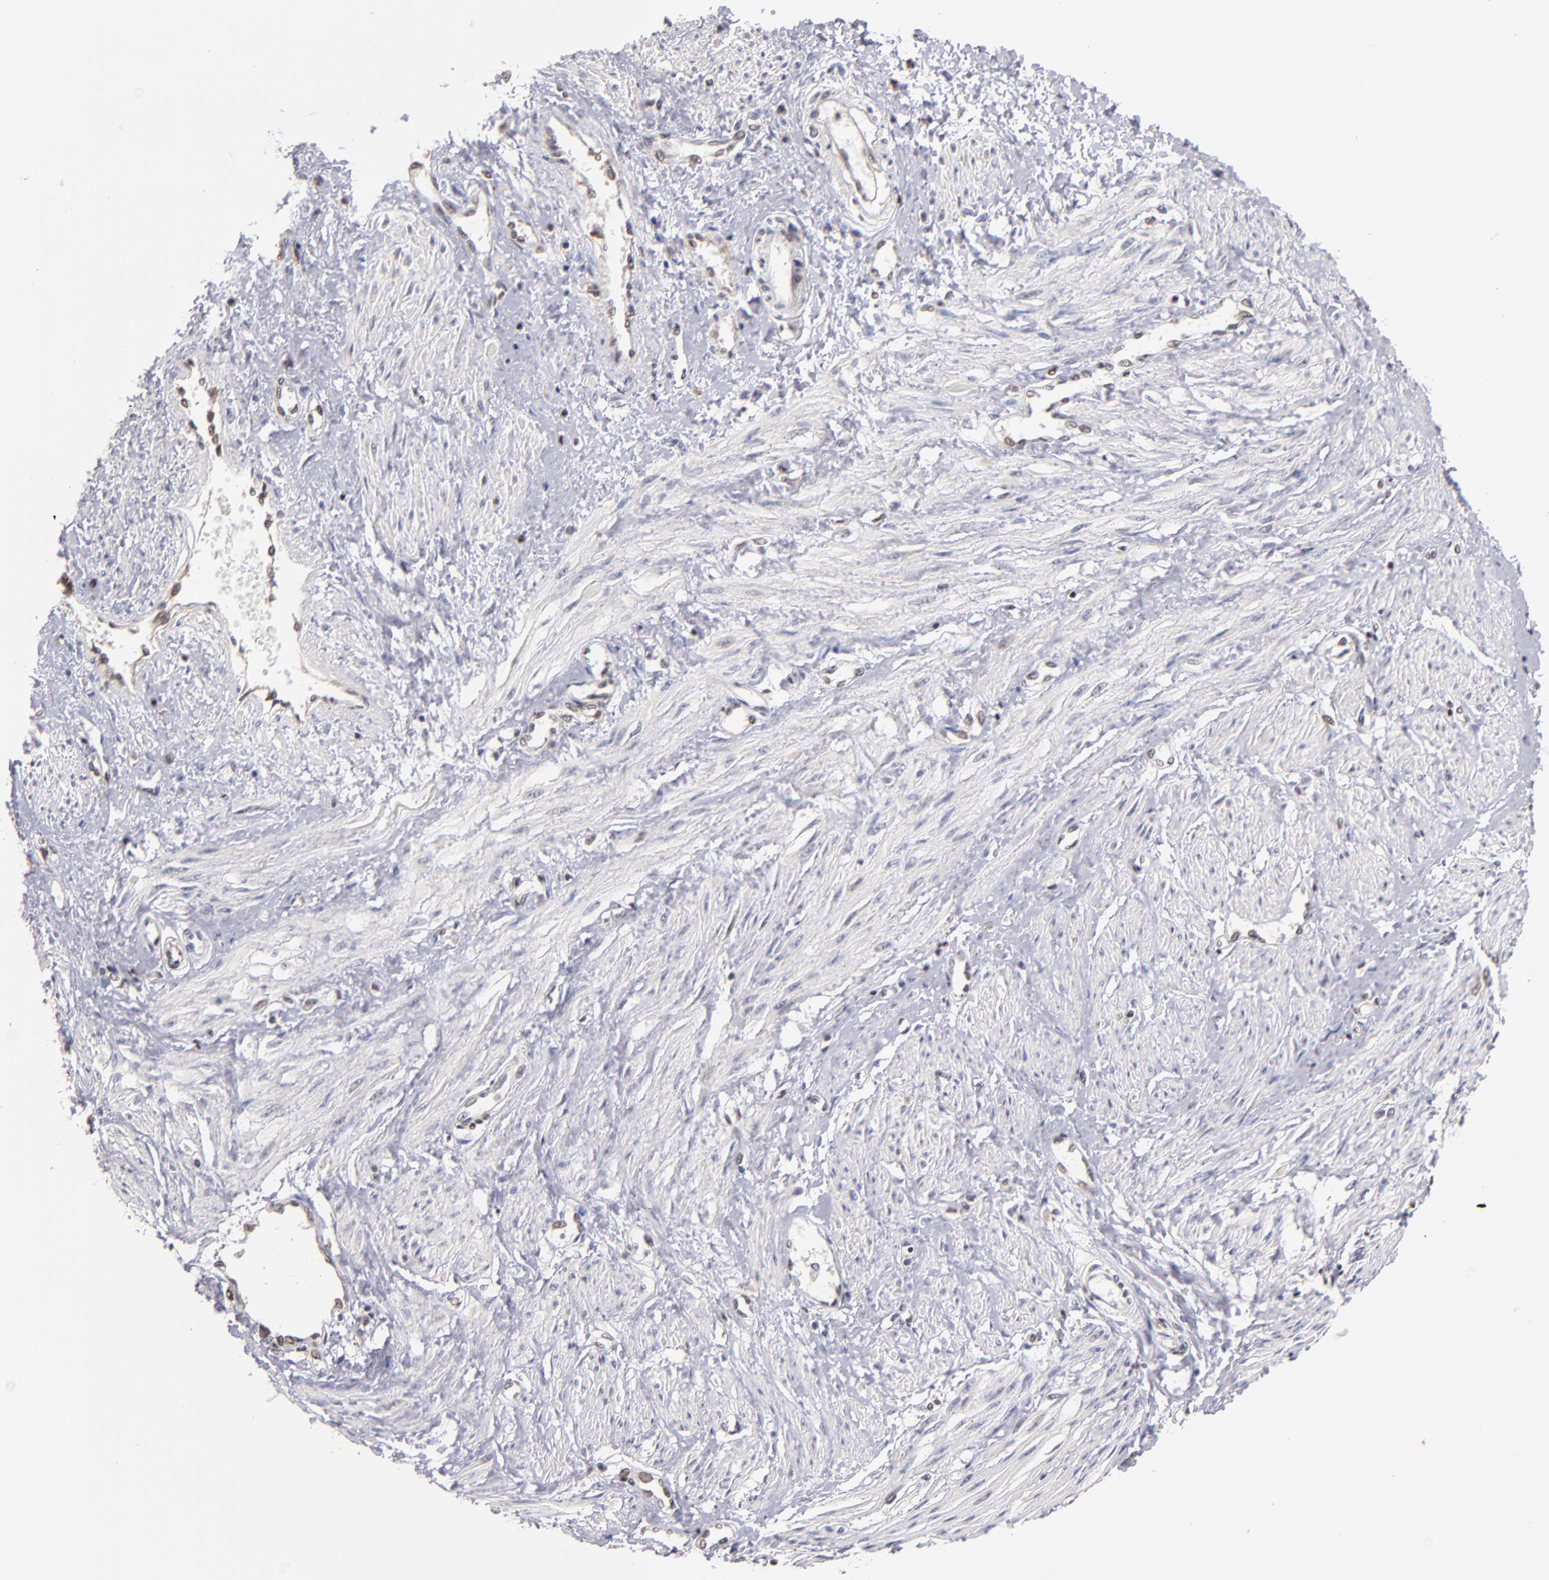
{"staining": {"intensity": "moderate", "quantity": "25%-75%", "location": "nuclear"}, "tissue": "smooth muscle", "cell_type": "Smooth muscle cells", "image_type": "normal", "snomed": [{"axis": "morphology", "description": "Normal tissue, NOS"}, {"axis": "topography", "description": "Smooth muscle"}, {"axis": "topography", "description": "Uterus"}], "caption": "Protein expression analysis of normal human smooth muscle reveals moderate nuclear staining in approximately 25%-75% of smooth muscle cells. The protein is stained brown, and the nuclei are stained in blue (DAB (3,3'-diaminobenzidine) IHC with brightfield microscopy, high magnification).", "gene": "EP300", "patient": {"sex": "female", "age": 39}}